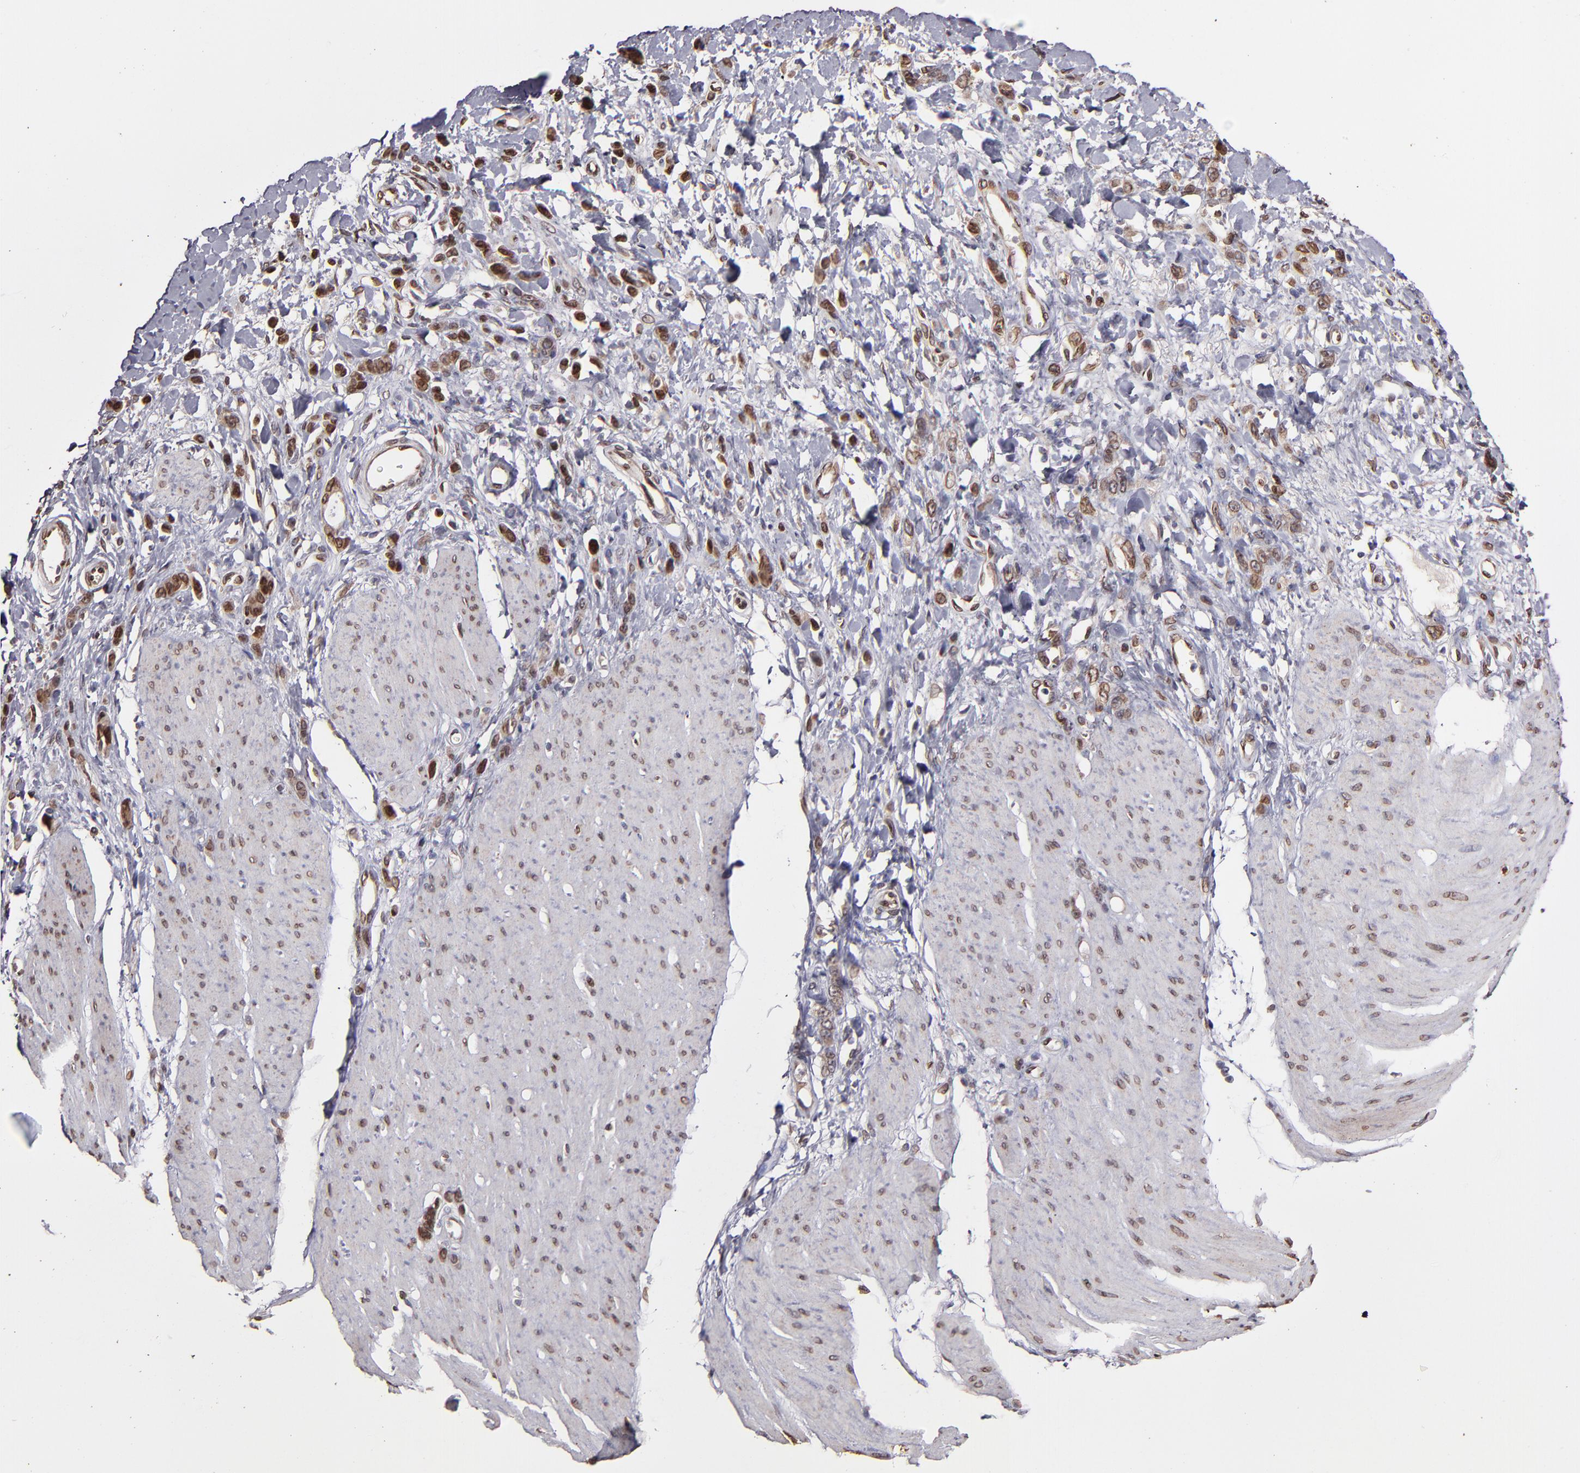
{"staining": {"intensity": "moderate", "quantity": ">75%", "location": "cytoplasmic/membranous,nuclear"}, "tissue": "stomach cancer", "cell_type": "Tumor cells", "image_type": "cancer", "snomed": [{"axis": "morphology", "description": "Normal tissue, NOS"}, {"axis": "morphology", "description": "Adenocarcinoma, NOS"}, {"axis": "topography", "description": "Stomach"}], "caption": "Immunohistochemical staining of human stomach cancer (adenocarcinoma) displays medium levels of moderate cytoplasmic/membranous and nuclear protein positivity in about >75% of tumor cells. The staining was performed using DAB (3,3'-diaminobenzidine) to visualize the protein expression in brown, while the nuclei were stained in blue with hematoxylin (Magnification: 20x).", "gene": "PUM3", "patient": {"sex": "male", "age": 82}}